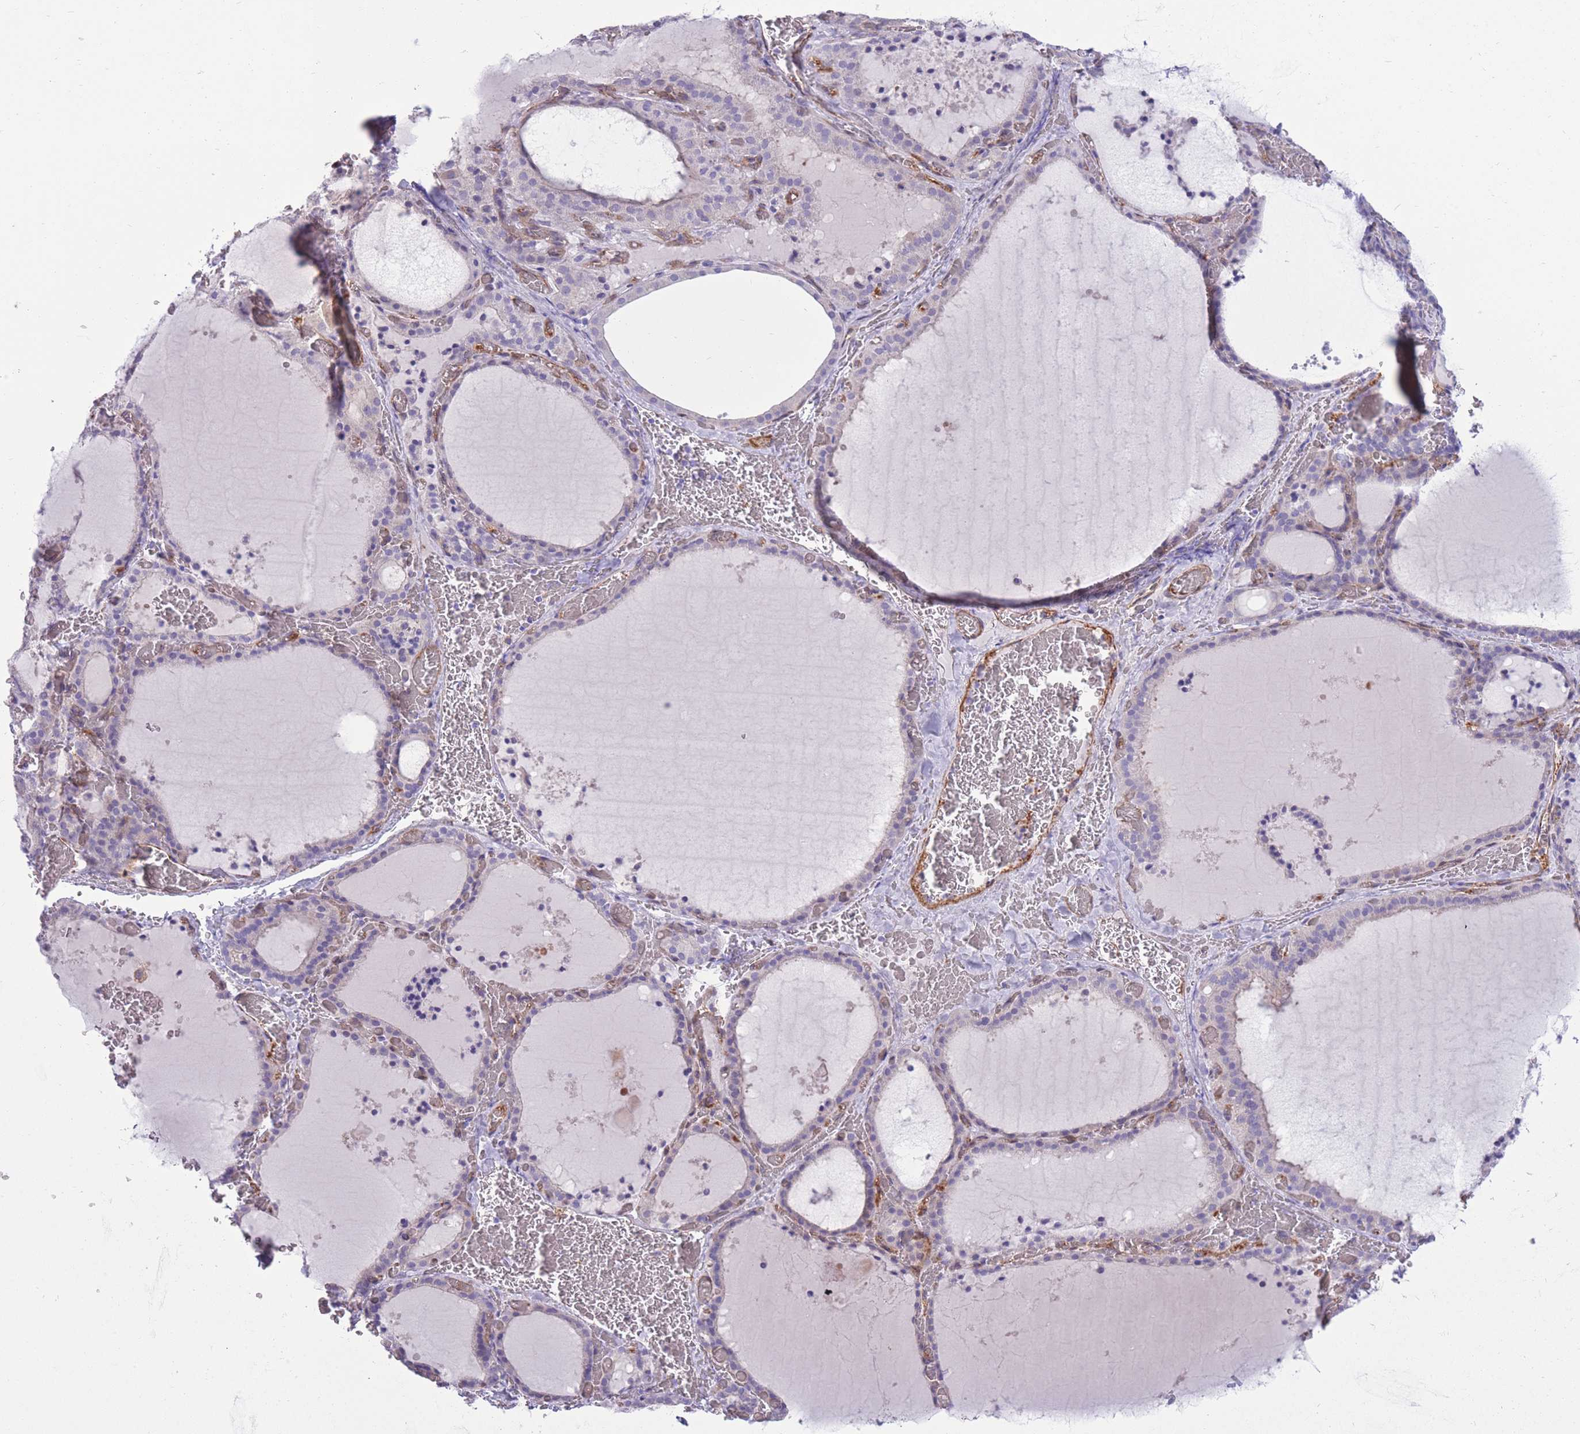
{"staining": {"intensity": "negative", "quantity": "none", "location": "none"}, "tissue": "thyroid gland", "cell_type": "Glandular cells", "image_type": "normal", "snomed": [{"axis": "morphology", "description": "Normal tissue, NOS"}, {"axis": "topography", "description": "Thyroid gland"}], "caption": "Glandular cells show no significant protein staining in unremarkable thyroid gland. (Immunohistochemistry (ihc), brightfield microscopy, high magnification).", "gene": "RGS11", "patient": {"sex": "female", "age": 39}}